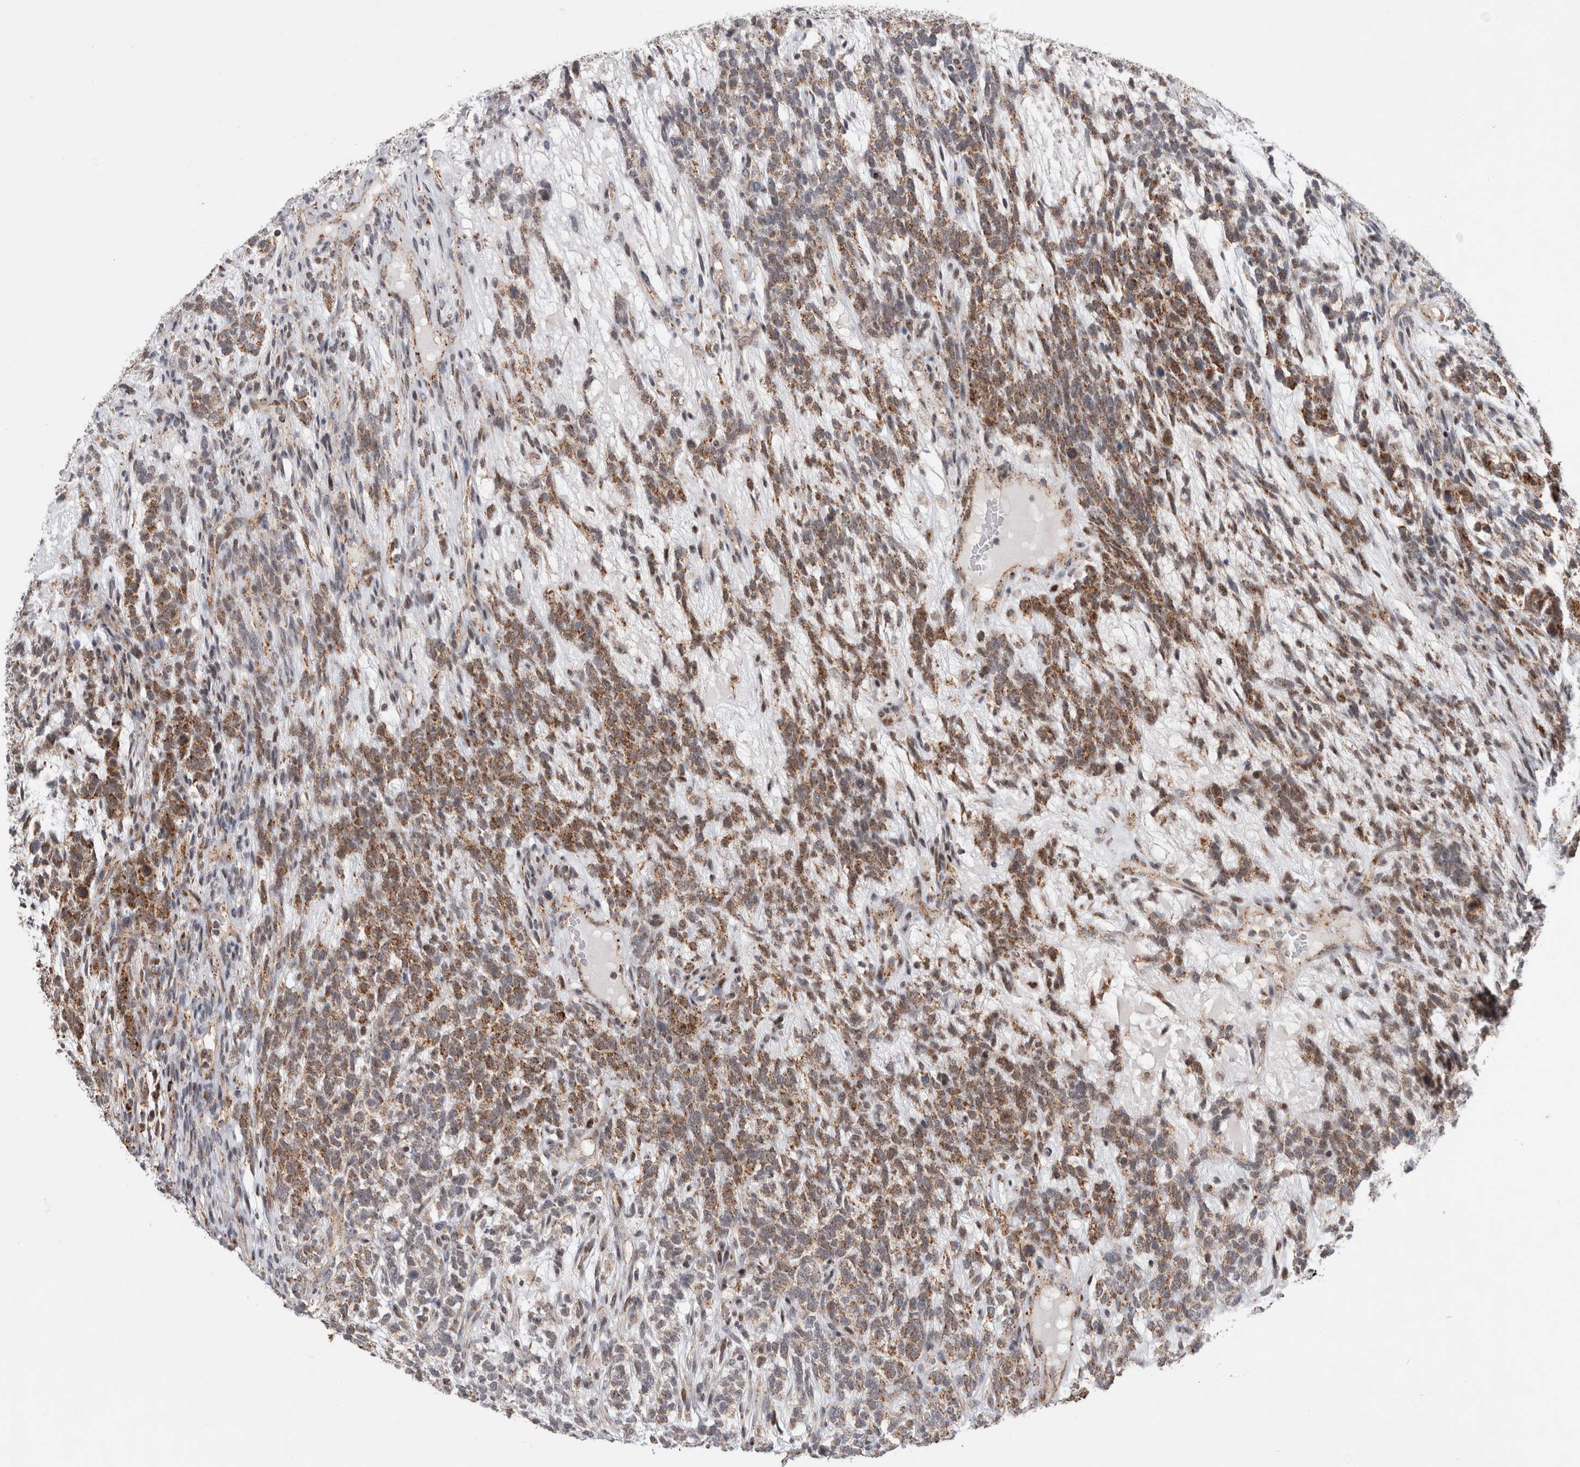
{"staining": {"intensity": "moderate", "quantity": ">75%", "location": "cytoplasmic/membranous"}, "tissue": "testis cancer", "cell_type": "Tumor cells", "image_type": "cancer", "snomed": [{"axis": "morphology", "description": "Seminoma, NOS"}, {"axis": "morphology", "description": "Carcinoma, Embryonal, NOS"}, {"axis": "topography", "description": "Testis"}], "caption": "A brown stain shows moderate cytoplasmic/membranous expression of a protein in human testis embryonal carcinoma tumor cells. Using DAB (brown) and hematoxylin (blue) stains, captured at high magnification using brightfield microscopy.", "gene": "MRPL37", "patient": {"sex": "male", "age": 28}}